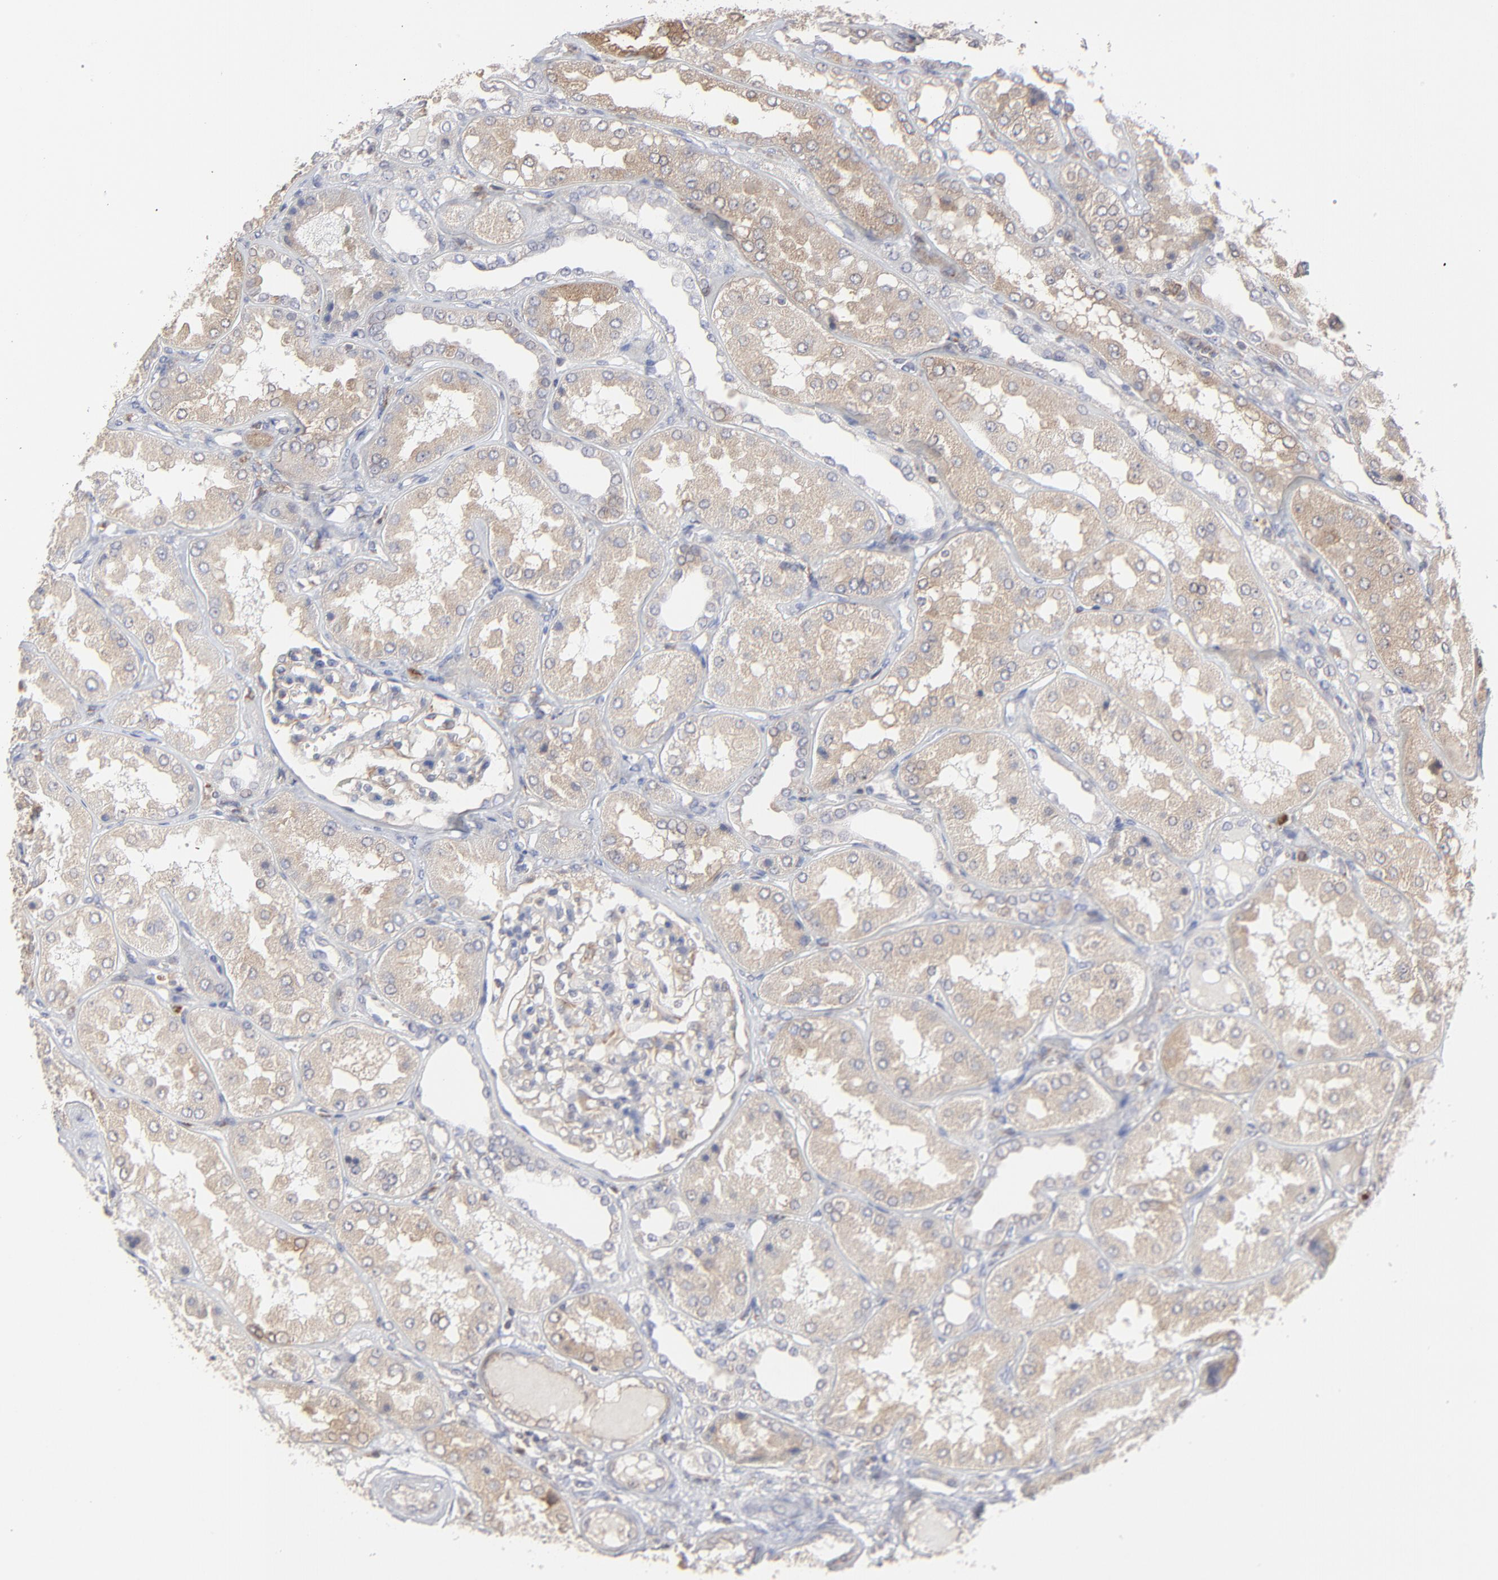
{"staining": {"intensity": "strong", "quantity": "25%-75%", "location": "cytoplasmic/membranous"}, "tissue": "kidney", "cell_type": "Cells in glomeruli", "image_type": "normal", "snomed": [{"axis": "morphology", "description": "Normal tissue, NOS"}, {"axis": "topography", "description": "Kidney"}], "caption": "Immunohistochemical staining of unremarkable human kidney exhibits strong cytoplasmic/membranous protein positivity in about 25%-75% of cells in glomeruli. The staining is performed using DAB brown chromogen to label protein expression. The nuclei are counter-stained blue using hematoxylin.", "gene": "RAB9A", "patient": {"sex": "female", "age": 56}}